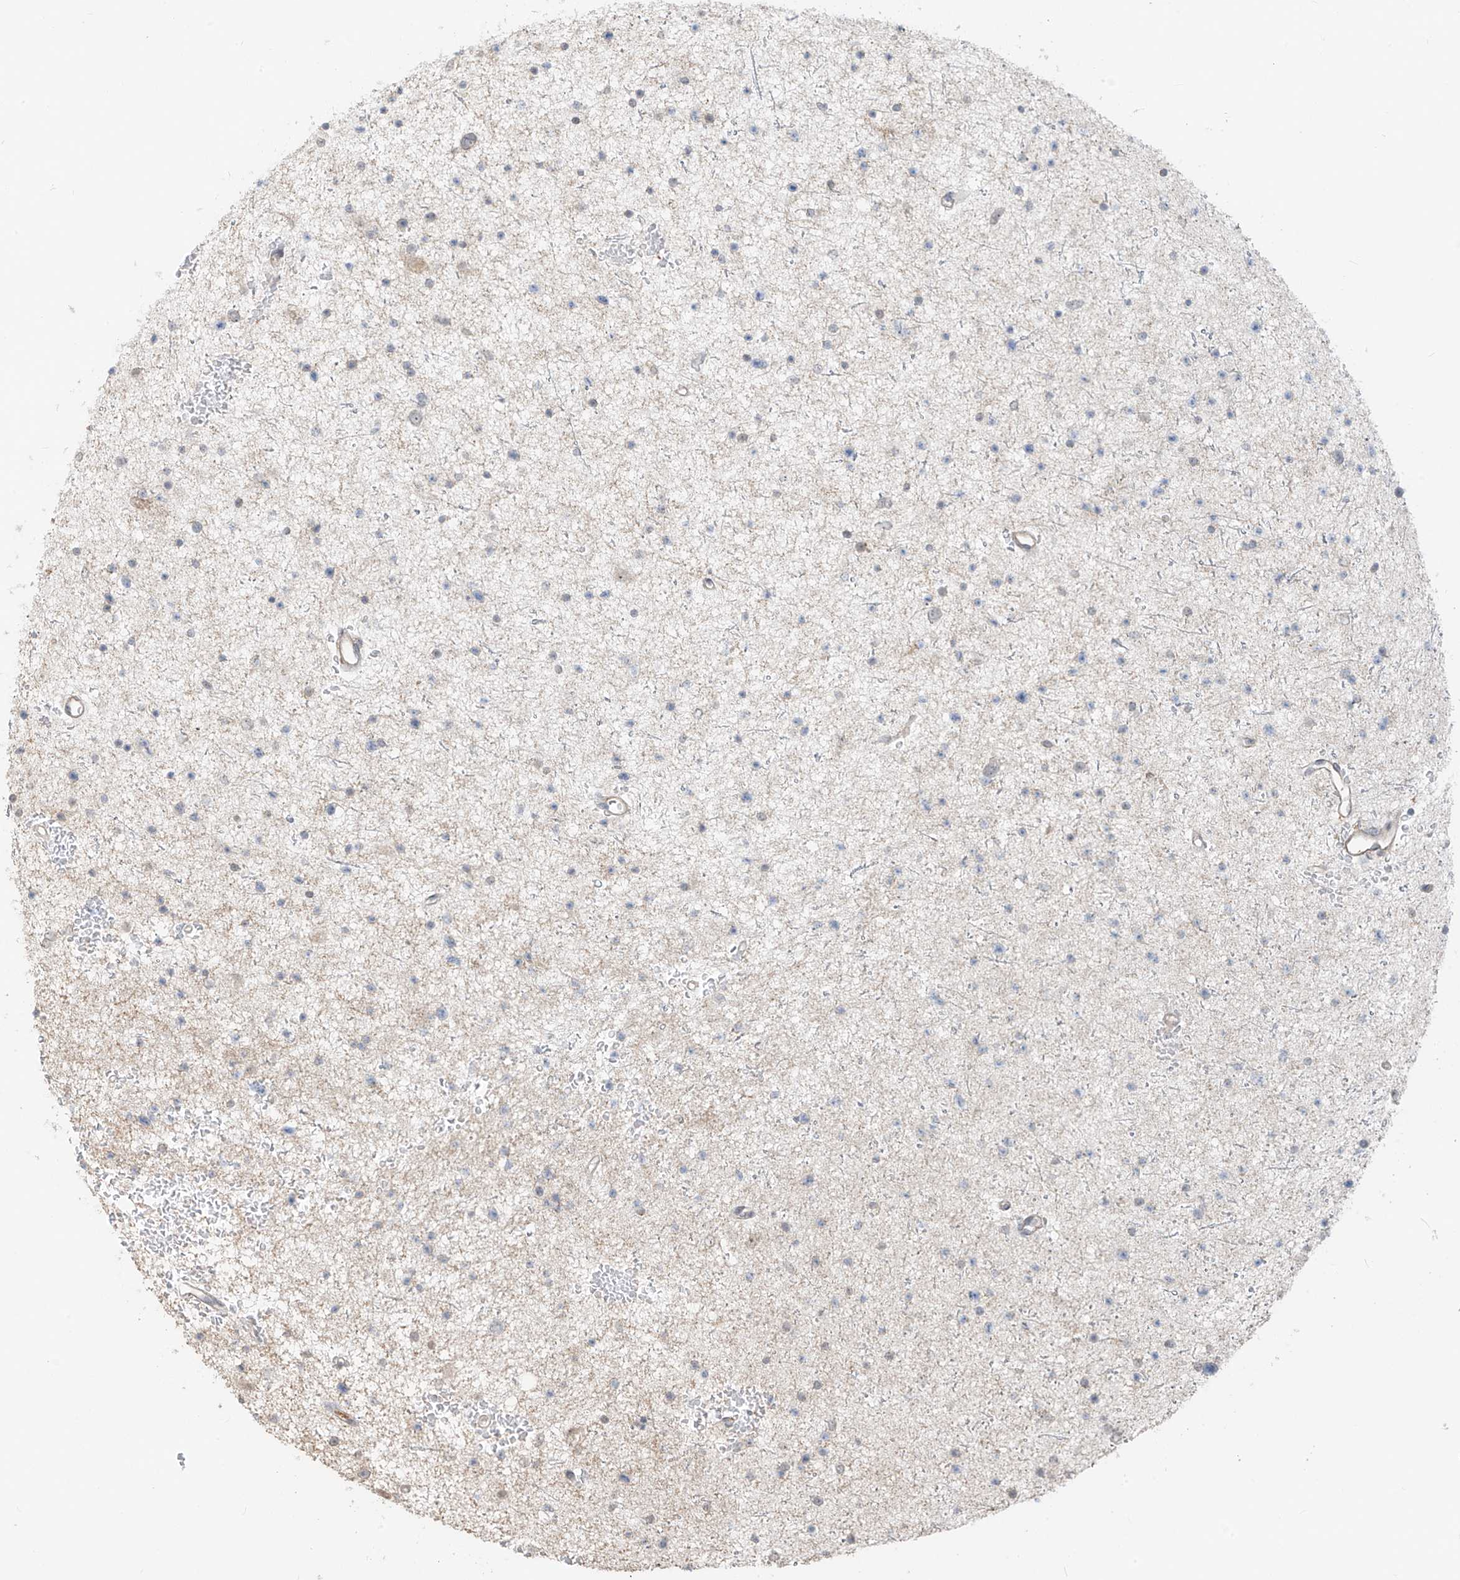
{"staining": {"intensity": "negative", "quantity": "none", "location": "none"}, "tissue": "glioma", "cell_type": "Tumor cells", "image_type": "cancer", "snomed": [{"axis": "morphology", "description": "Glioma, malignant, Low grade"}, {"axis": "topography", "description": "Cerebral cortex"}], "caption": "A high-resolution image shows immunohistochemistry staining of glioma, which exhibits no significant staining in tumor cells.", "gene": "ABCD1", "patient": {"sex": "female", "age": 39}}